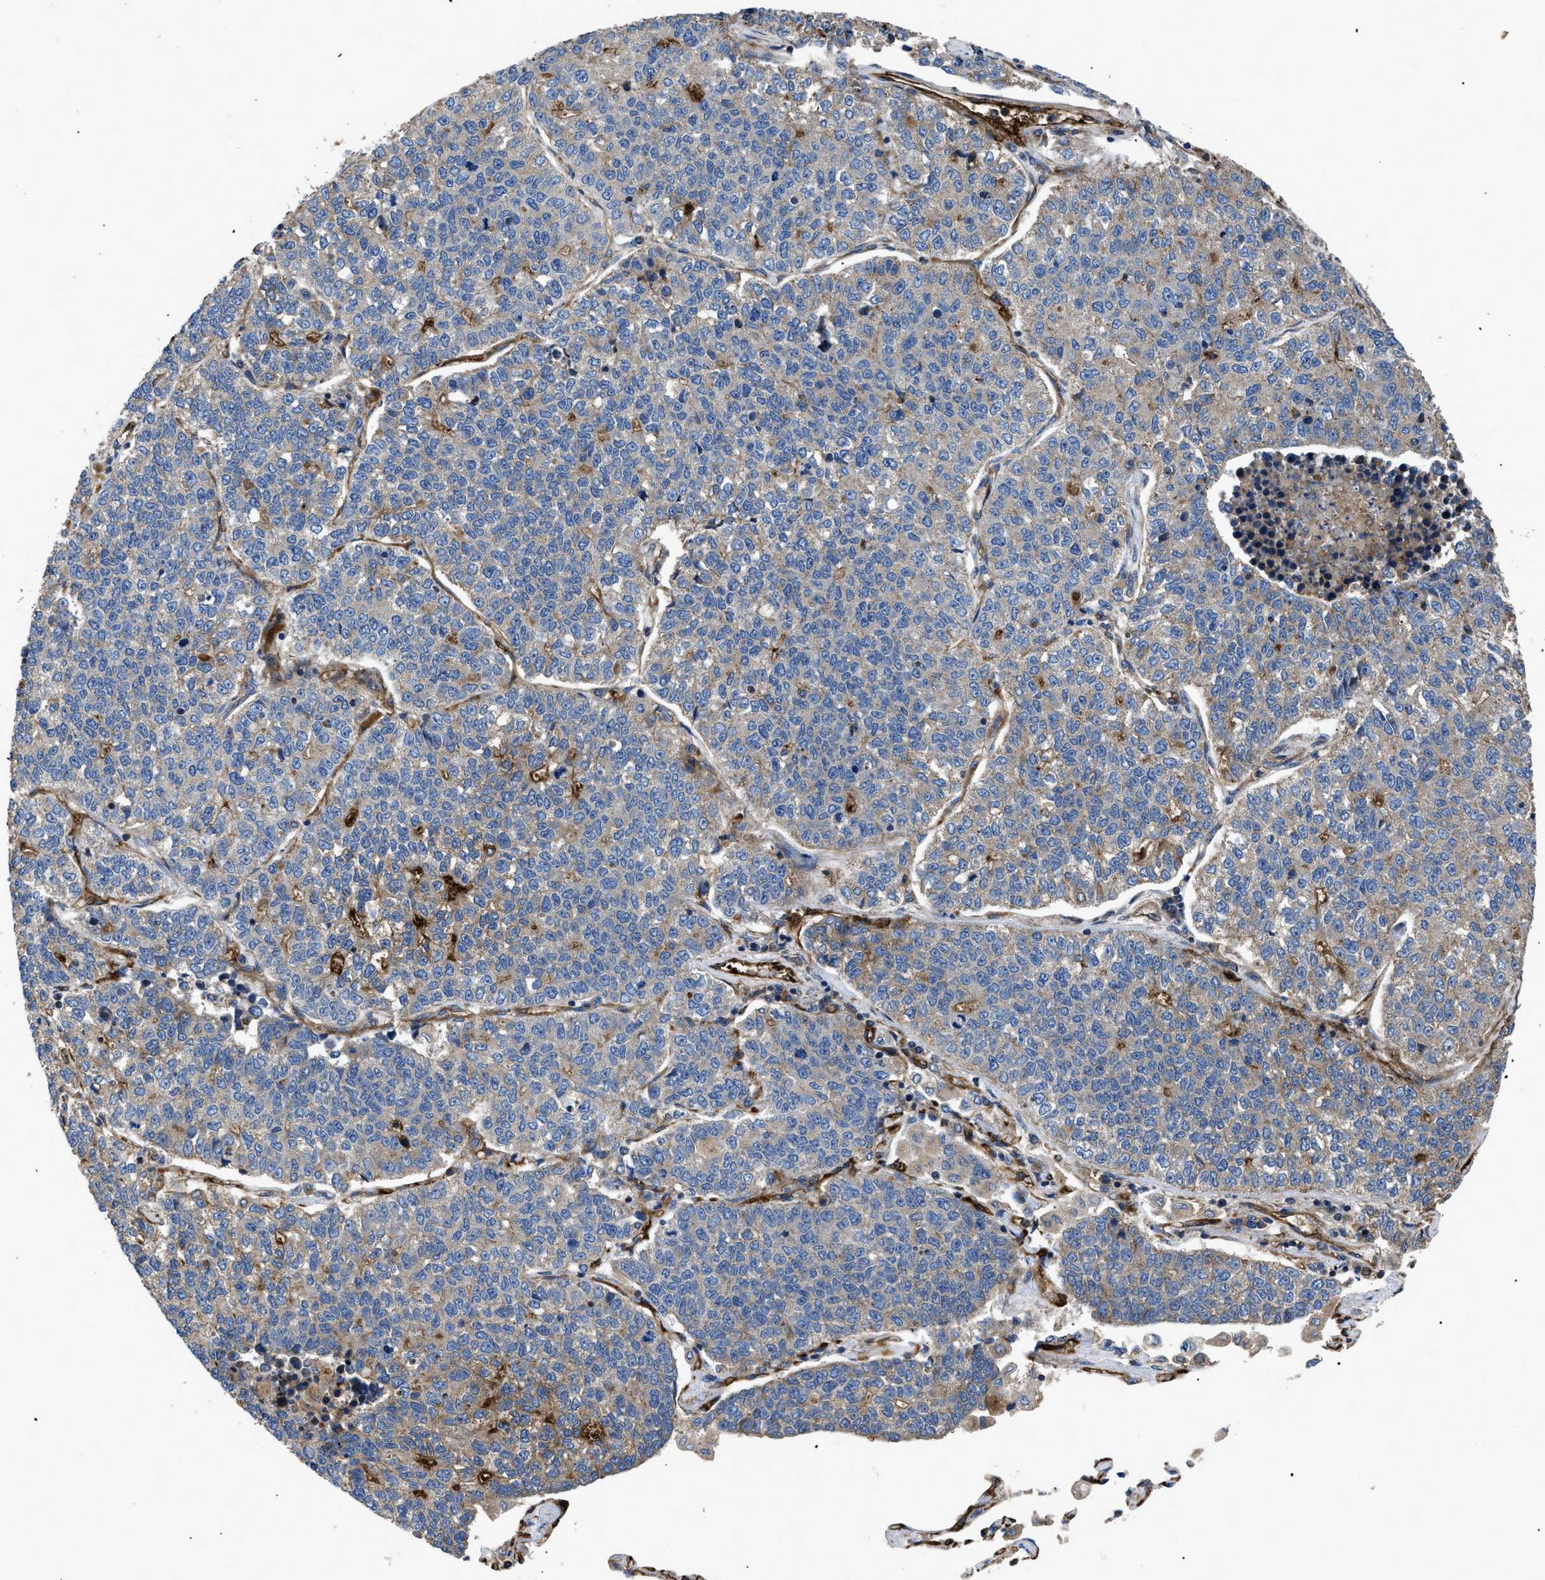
{"staining": {"intensity": "weak", "quantity": "<25%", "location": "cytoplasmic/membranous"}, "tissue": "lung cancer", "cell_type": "Tumor cells", "image_type": "cancer", "snomed": [{"axis": "morphology", "description": "Adenocarcinoma, NOS"}, {"axis": "topography", "description": "Lung"}], "caption": "Lung cancer (adenocarcinoma) stained for a protein using IHC exhibits no positivity tumor cells.", "gene": "NT5E", "patient": {"sex": "male", "age": 49}}